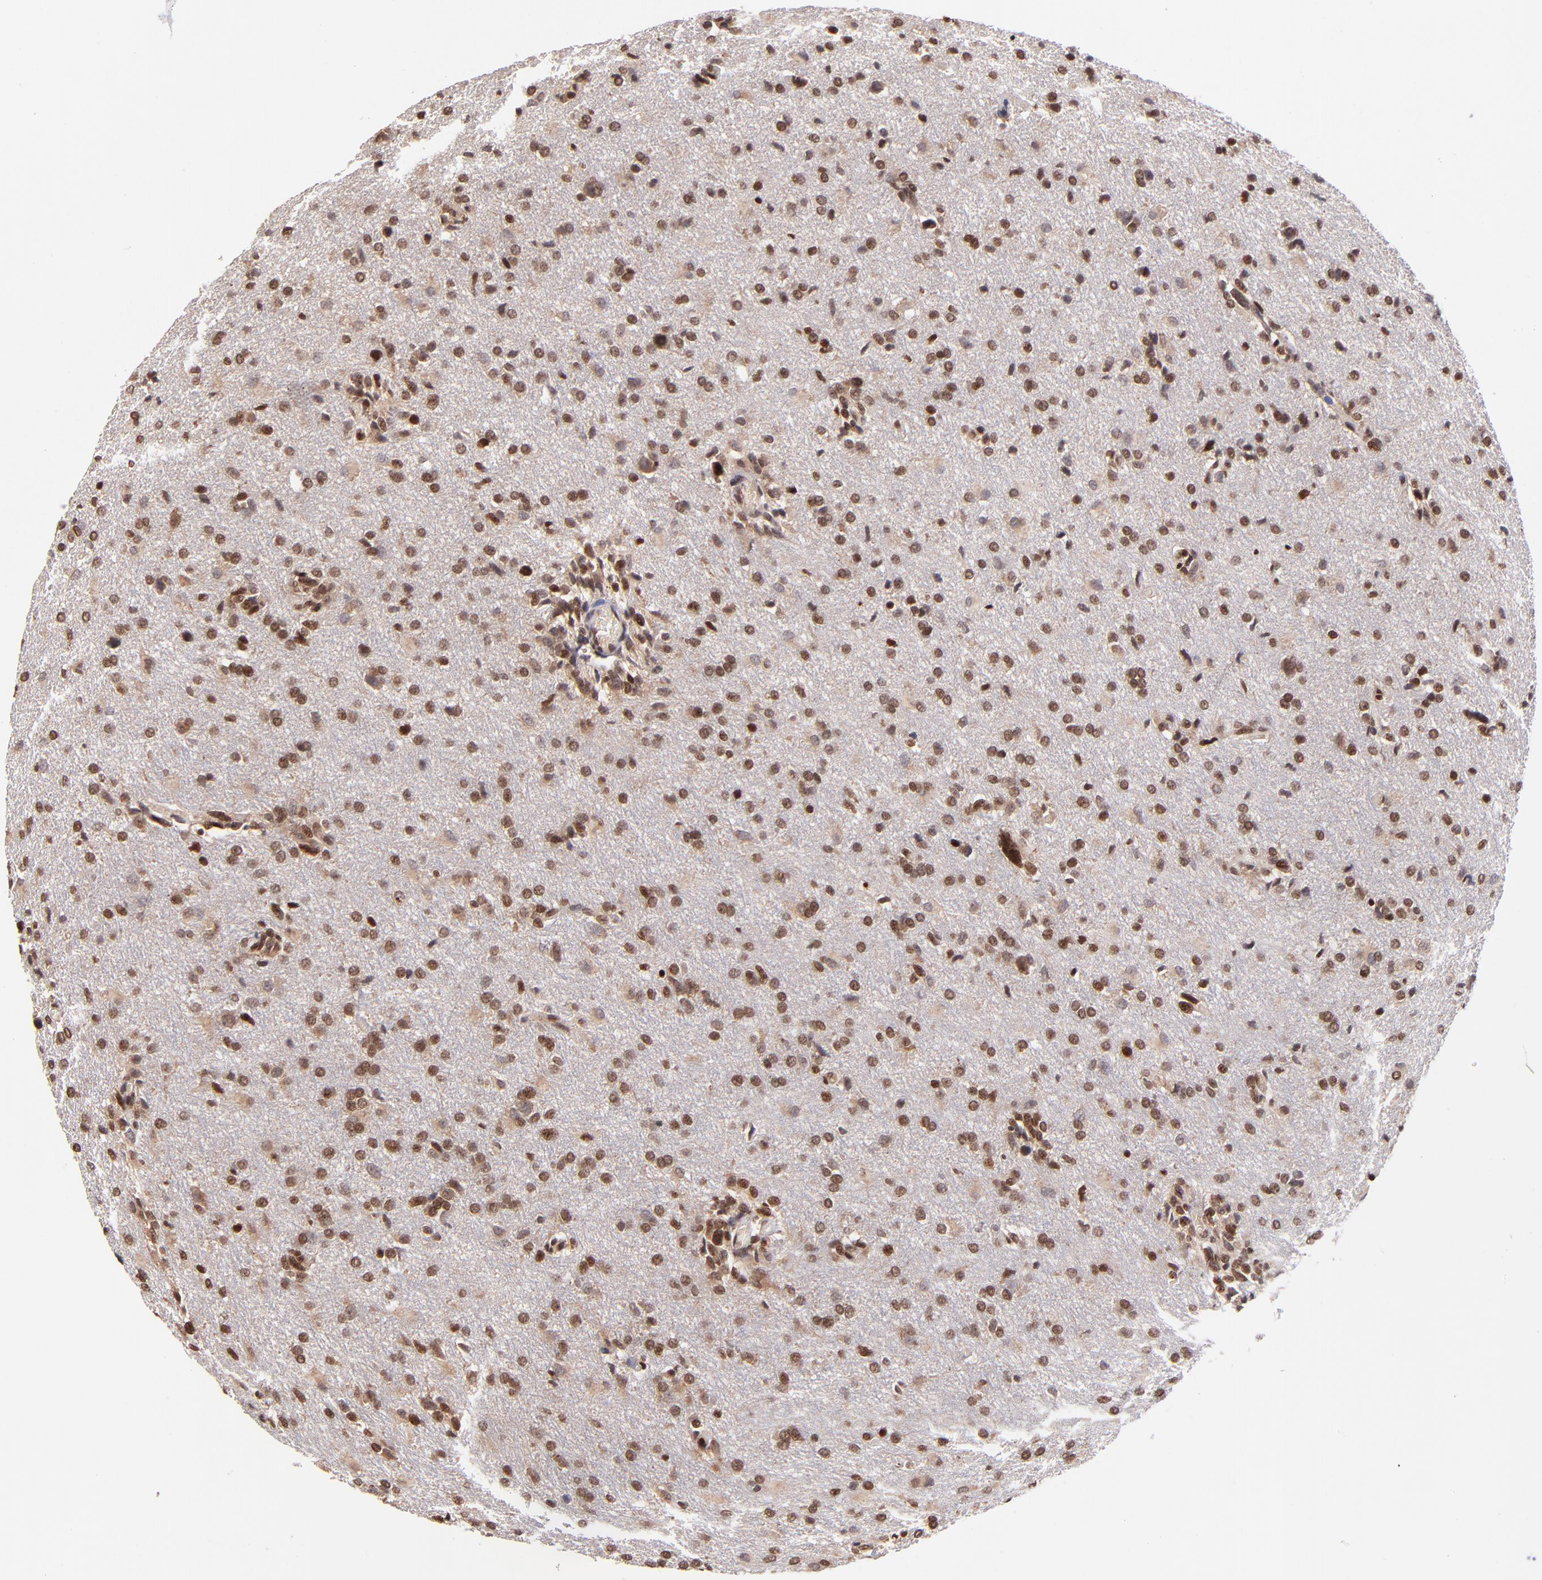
{"staining": {"intensity": "strong", "quantity": ">75%", "location": "nuclear"}, "tissue": "glioma", "cell_type": "Tumor cells", "image_type": "cancer", "snomed": [{"axis": "morphology", "description": "Glioma, malignant, High grade"}, {"axis": "topography", "description": "Brain"}], "caption": "DAB (3,3'-diaminobenzidine) immunohistochemical staining of glioma shows strong nuclear protein staining in approximately >75% of tumor cells. Ihc stains the protein of interest in brown and the nuclei are stained blue.", "gene": "WDR25", "patient": {"sex": "male", "age": 68}}